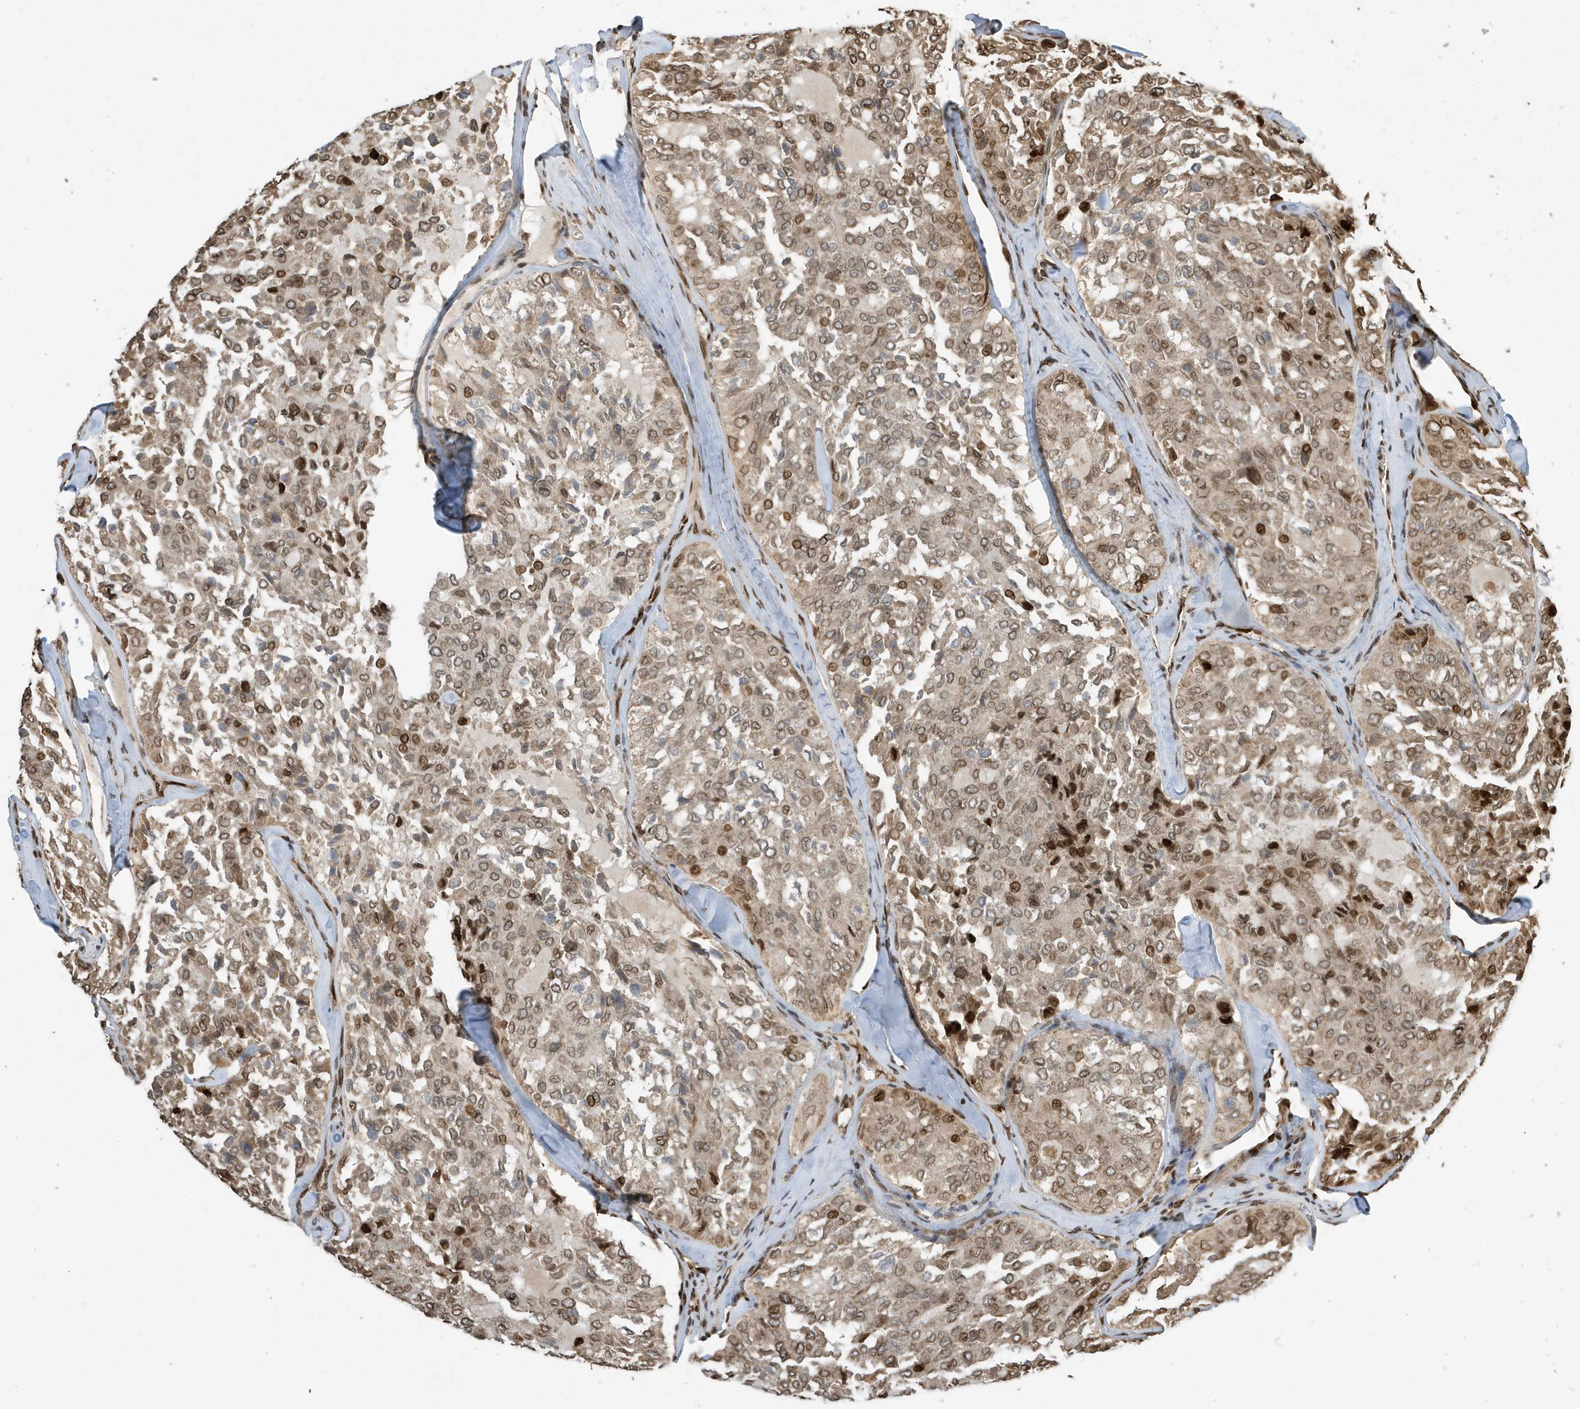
{"staining": {"intensity": "moderate", "quantity": "25%-75%", "location": "cytoplasmic/membranous,nuclear"}, "tissue": "thyroid cancer", "cell_type": "Tumor cells", "image_type": "cancer", "snomed": [{"axis": "morphology", "description": "Follicular adenoma carcinoma, NOS"}, {"axis": "topography", "description": "Thyroid gland"}], "caption": "DAB immunohistochemical staining of human thyroid follicular adenoma carcinoma demonstrates moderate cytoplasmic/membranous and nuclear protein expression in approximately 25%-75% of tumor cells. (Brightfield microscopy of DAB IHC at high magnification).", "gene": "DUSP18", "patient": {"sex": "male", "age": 75}}